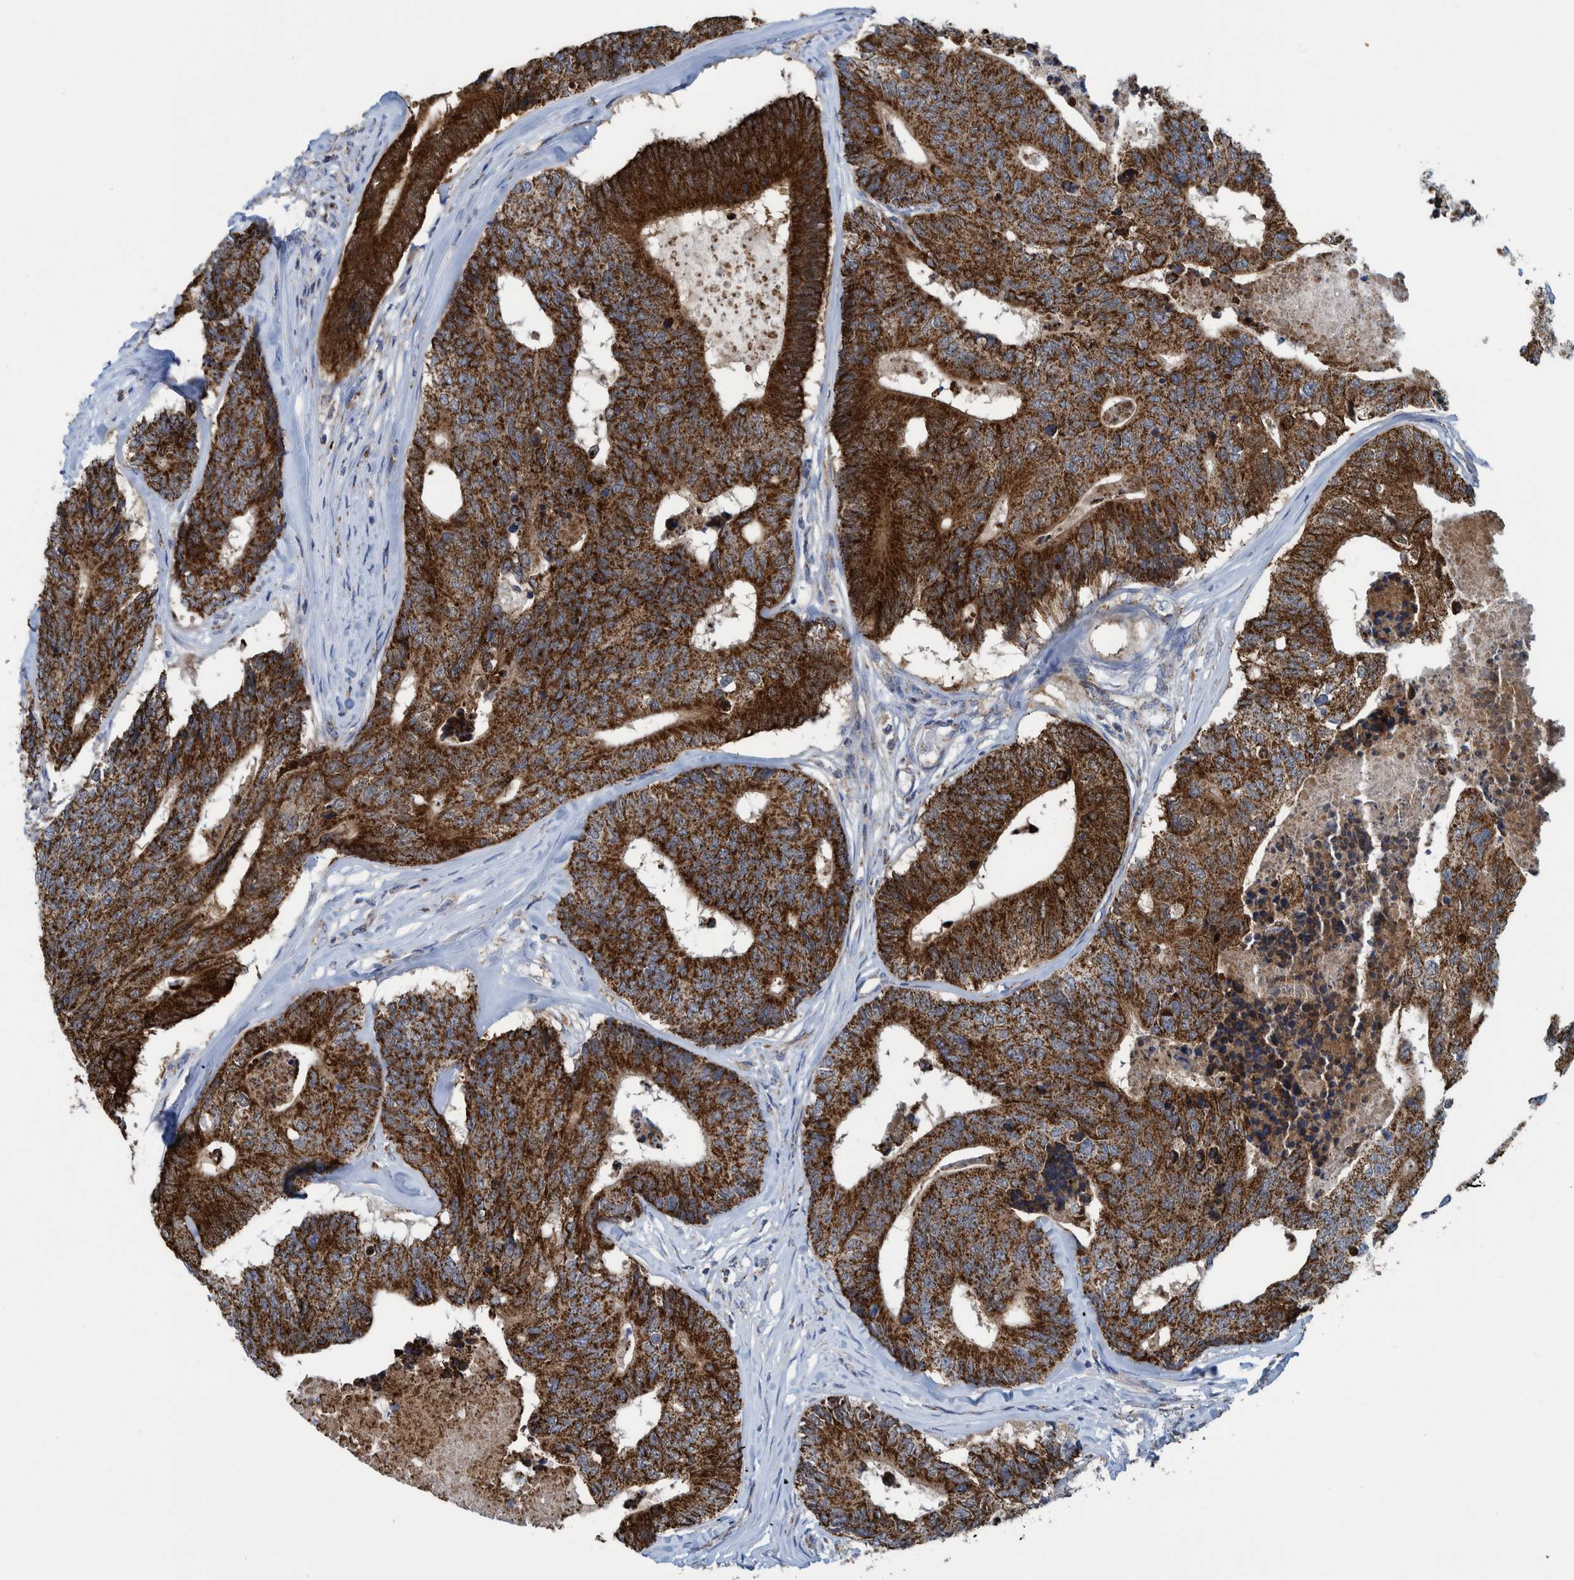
{"staining": {"intensity": "strong", "quantity": ">75%", "location": "cytoplasmic/membranous"}, "tissue": "colorectal cancer", "cell_type": "Tumor cells", "image_type": "cancer", "snomed": [{"axis": "morphology", "description": "Adenocarcinoma, NOS"}, {"axis": "topography", "description": "Colon"}], "caption": "Colorectal adenocarcinoma stained with DAB (3,3'-diaminobenzidine) immunohistochemistry (IHC) shows high levels of strong cytoplasmic/membranous positivity in approximately >75% of tumor cells. Immunohistochemistry (ihc) stains the protein in brown and the nuclei are stained blue.", "gene": "MRPS7", "patient": {"sex": "female", "age": 67}}